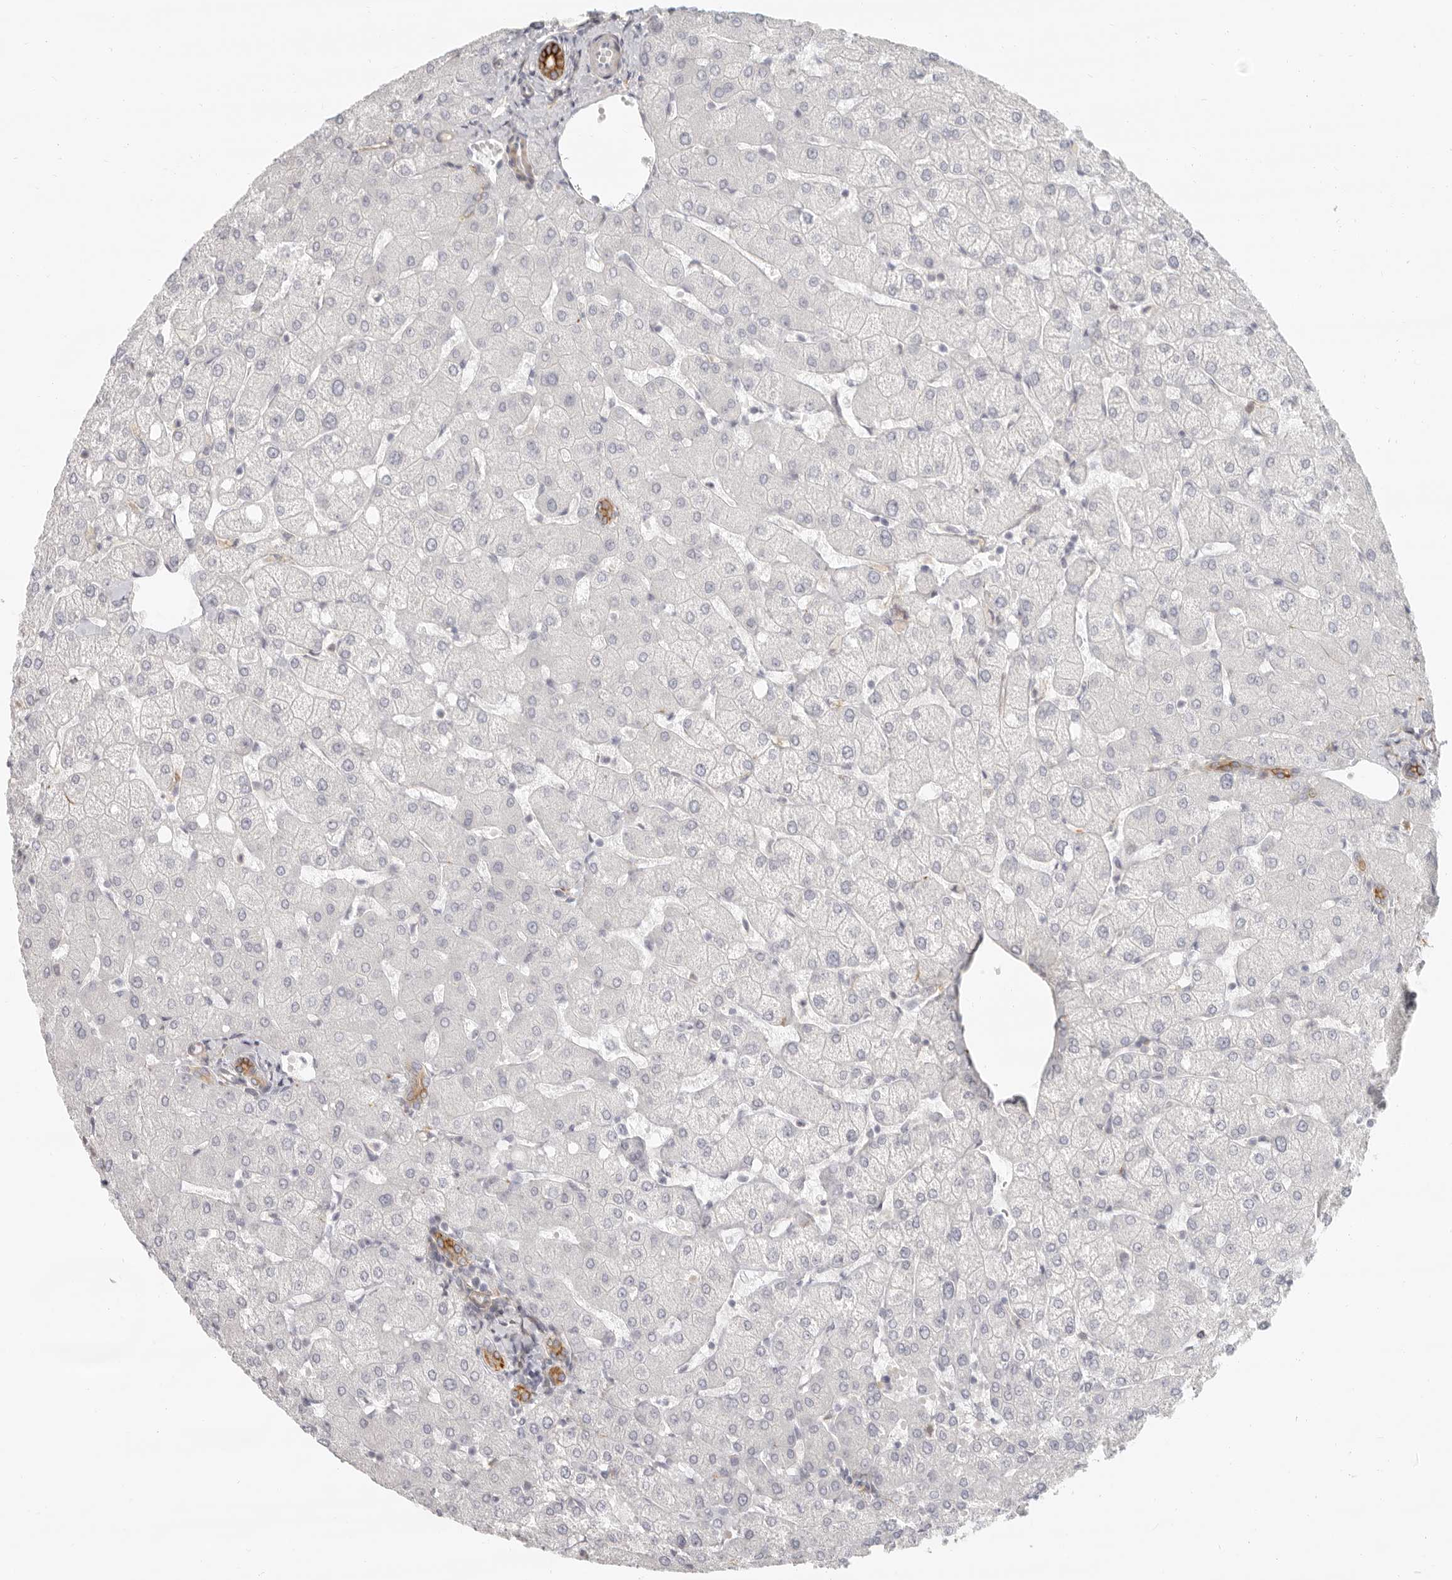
{"staining": {"intensity": "strong", "quantity": "25%-75%", "location": "cytoplasmic/membranous"}, "tissue": "liver", "cell_type": "Cholangiocytes", "image_type": "normal", "snomed": [{"axis": "morphology", "description": "Normal tissue, NOS"}, {"axis": "topography", "description": "Liver"}], "caption": "Cholangiocytes demonstrate strong cytoplasmic/membranous positivity in about 25%-75% of cells in normal liver. (brown staining indicates protein expression, while blue staining denotes nuclei).", "gene": "NIBAN1", "patient": {"sex": "female", "age": 54}}